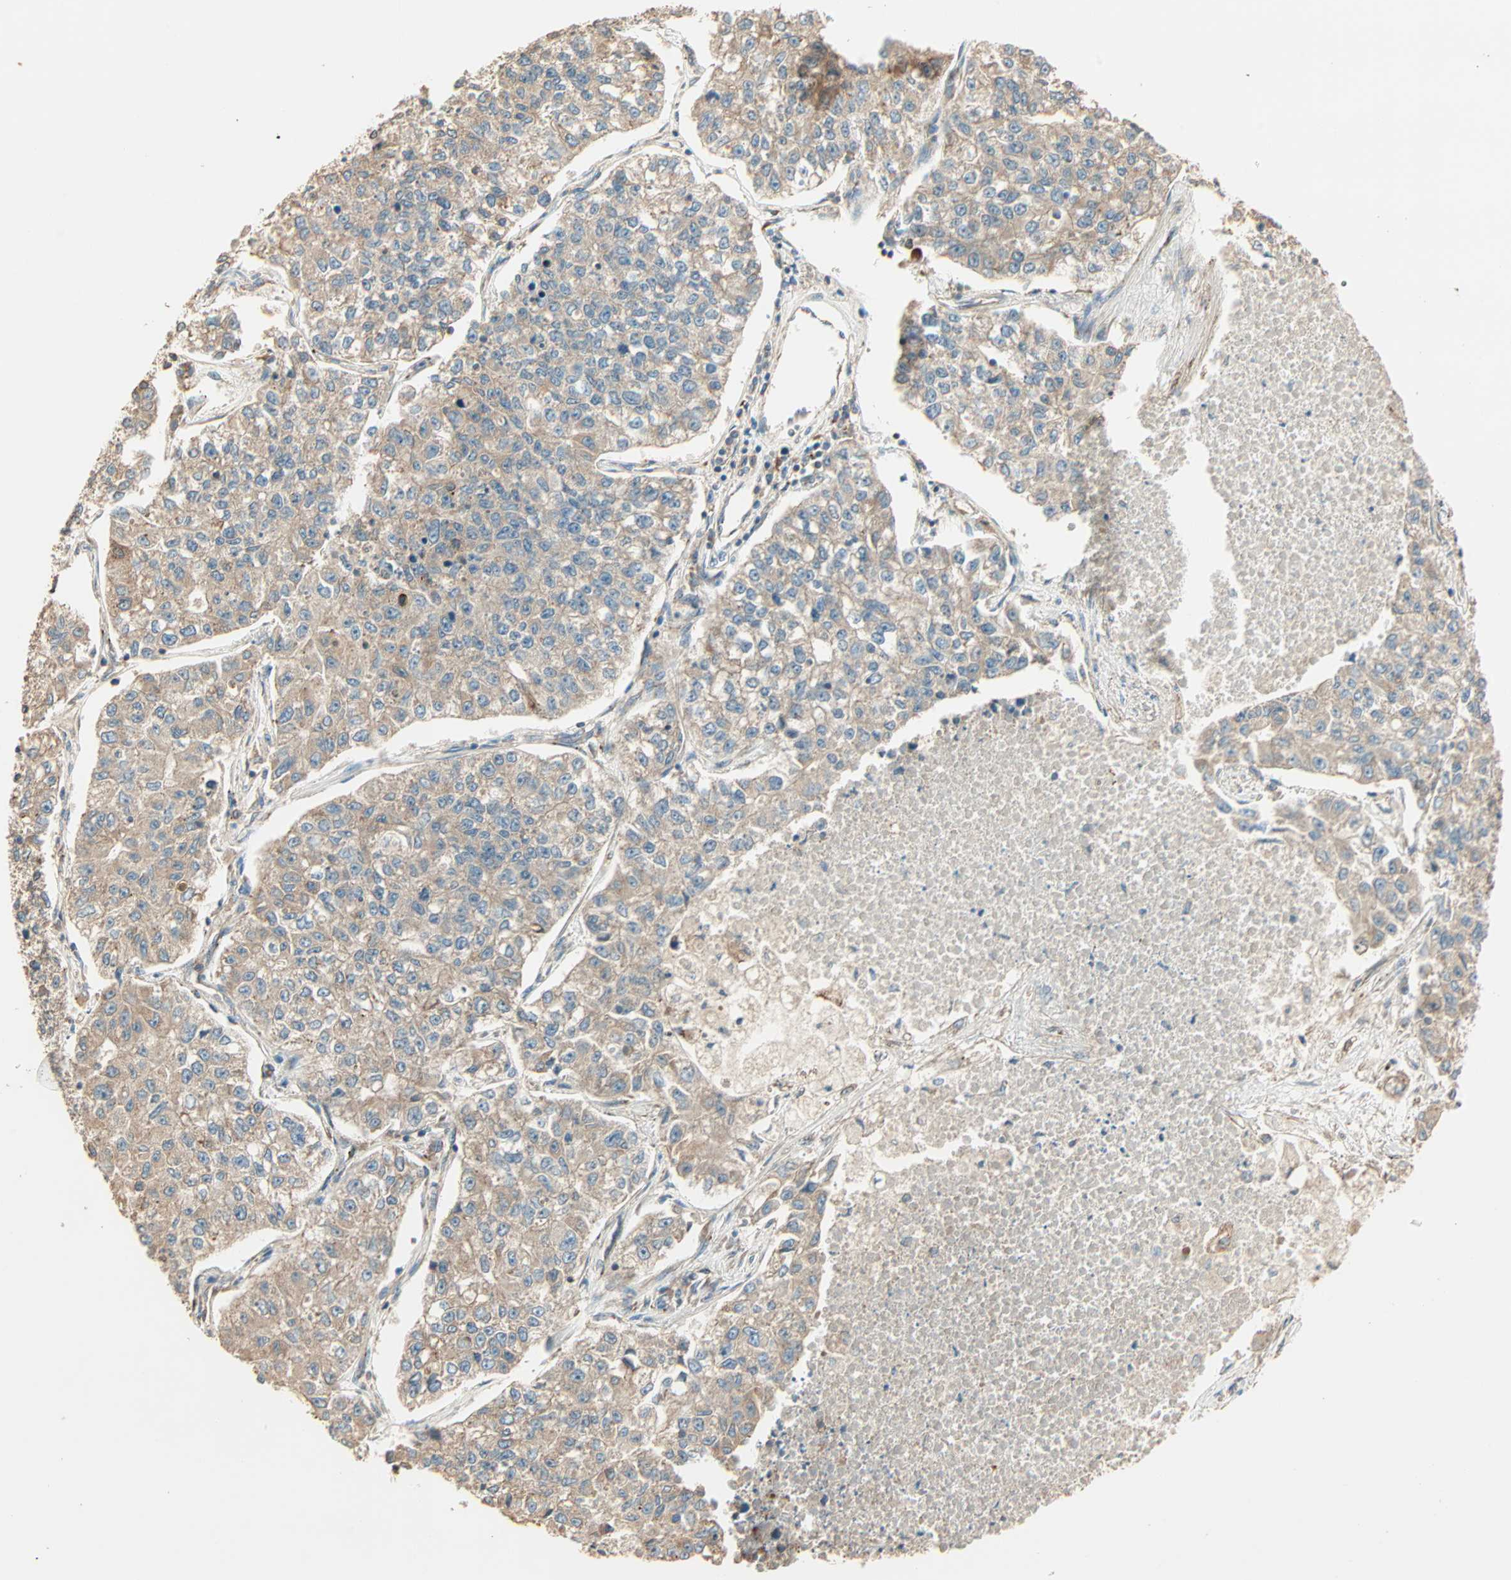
{"staining": {"intensity": "weak", "quantity": "25%-75%", "location": "cytoplasmic/membranous"}, "tissue": "lung cancer", "cell_type": "Tumor cells", "image_type": "cancer", "snomed": [{"axis": "morphology", "description": "Adenocarcinoma, NOS"}, {"axis": "topography", "description": "Lung"}], "caption": "Protein staining by IHC exhibits weak cytoplasmic/membranous expression in about 25%-75% of tumor cells in adenocarcinoma (lung). The staining was performed using DAB to visualize the protein expression in brown, while the nuclei were stained in blue with hematoxylin (Magnification: 20x).", "gene": "GALK1", "patient": {"sex": "male", "age": 49}}